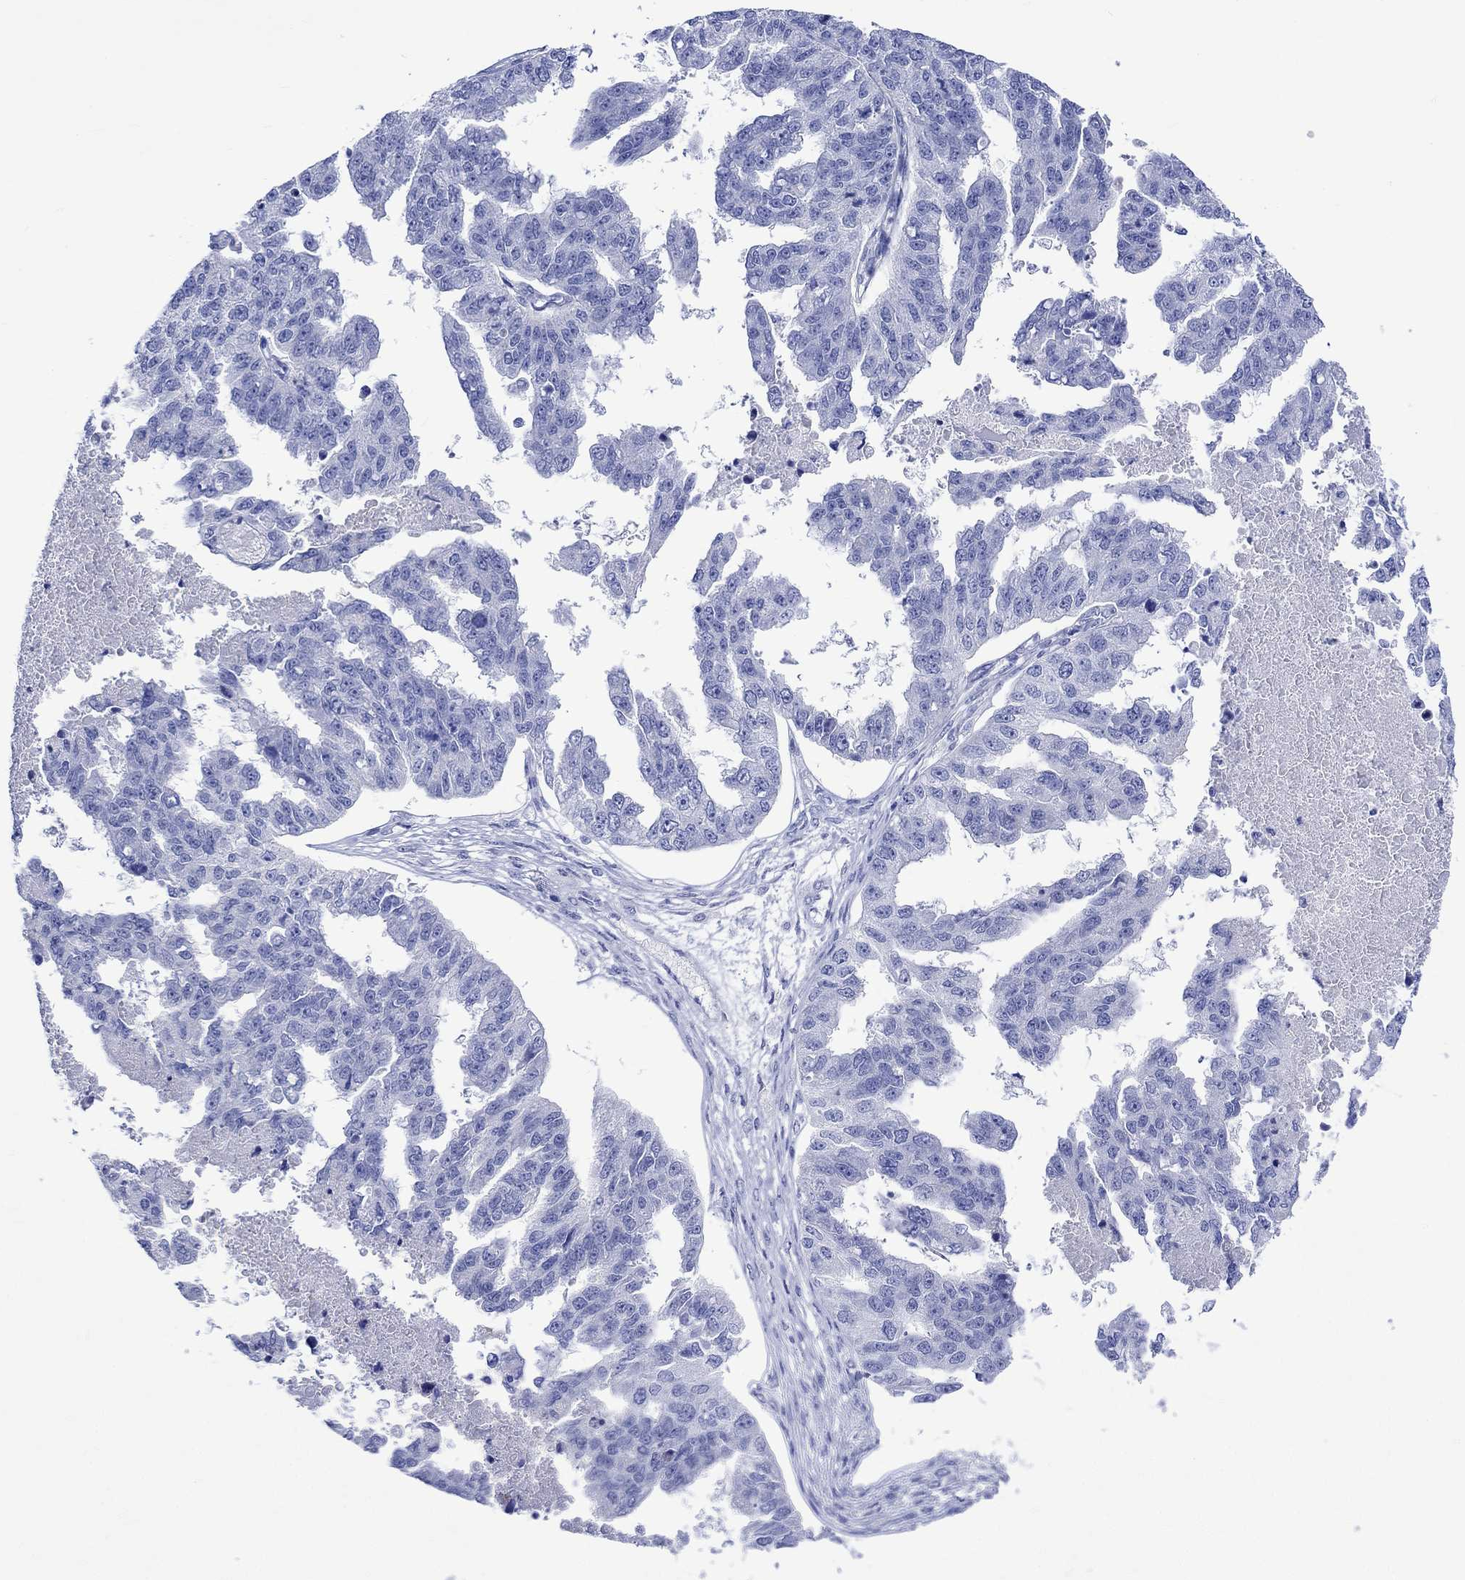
{"staining": {"intensity": "negative", "quantity": "none", "location": "none"}, "tissue": "ovarian cancer", "cell_type": "Tumor cells", "image_type": "cancer", "snomed": [{"axis": "morphology", "description": "Cystadenocarcinoma, serous, NOS"}, {"axis": "topography", "description": "Ovary"}], "caption": "Immunohistochemical staining of human ovarian serous cystadenocarcinoma demonstrates no significant positivity in tumor cells. (DAB IHC visualized using brightfield microscopy, high magnification).", "gene": "HARBI1", "patient": {"sex": "female", "age": 58}}